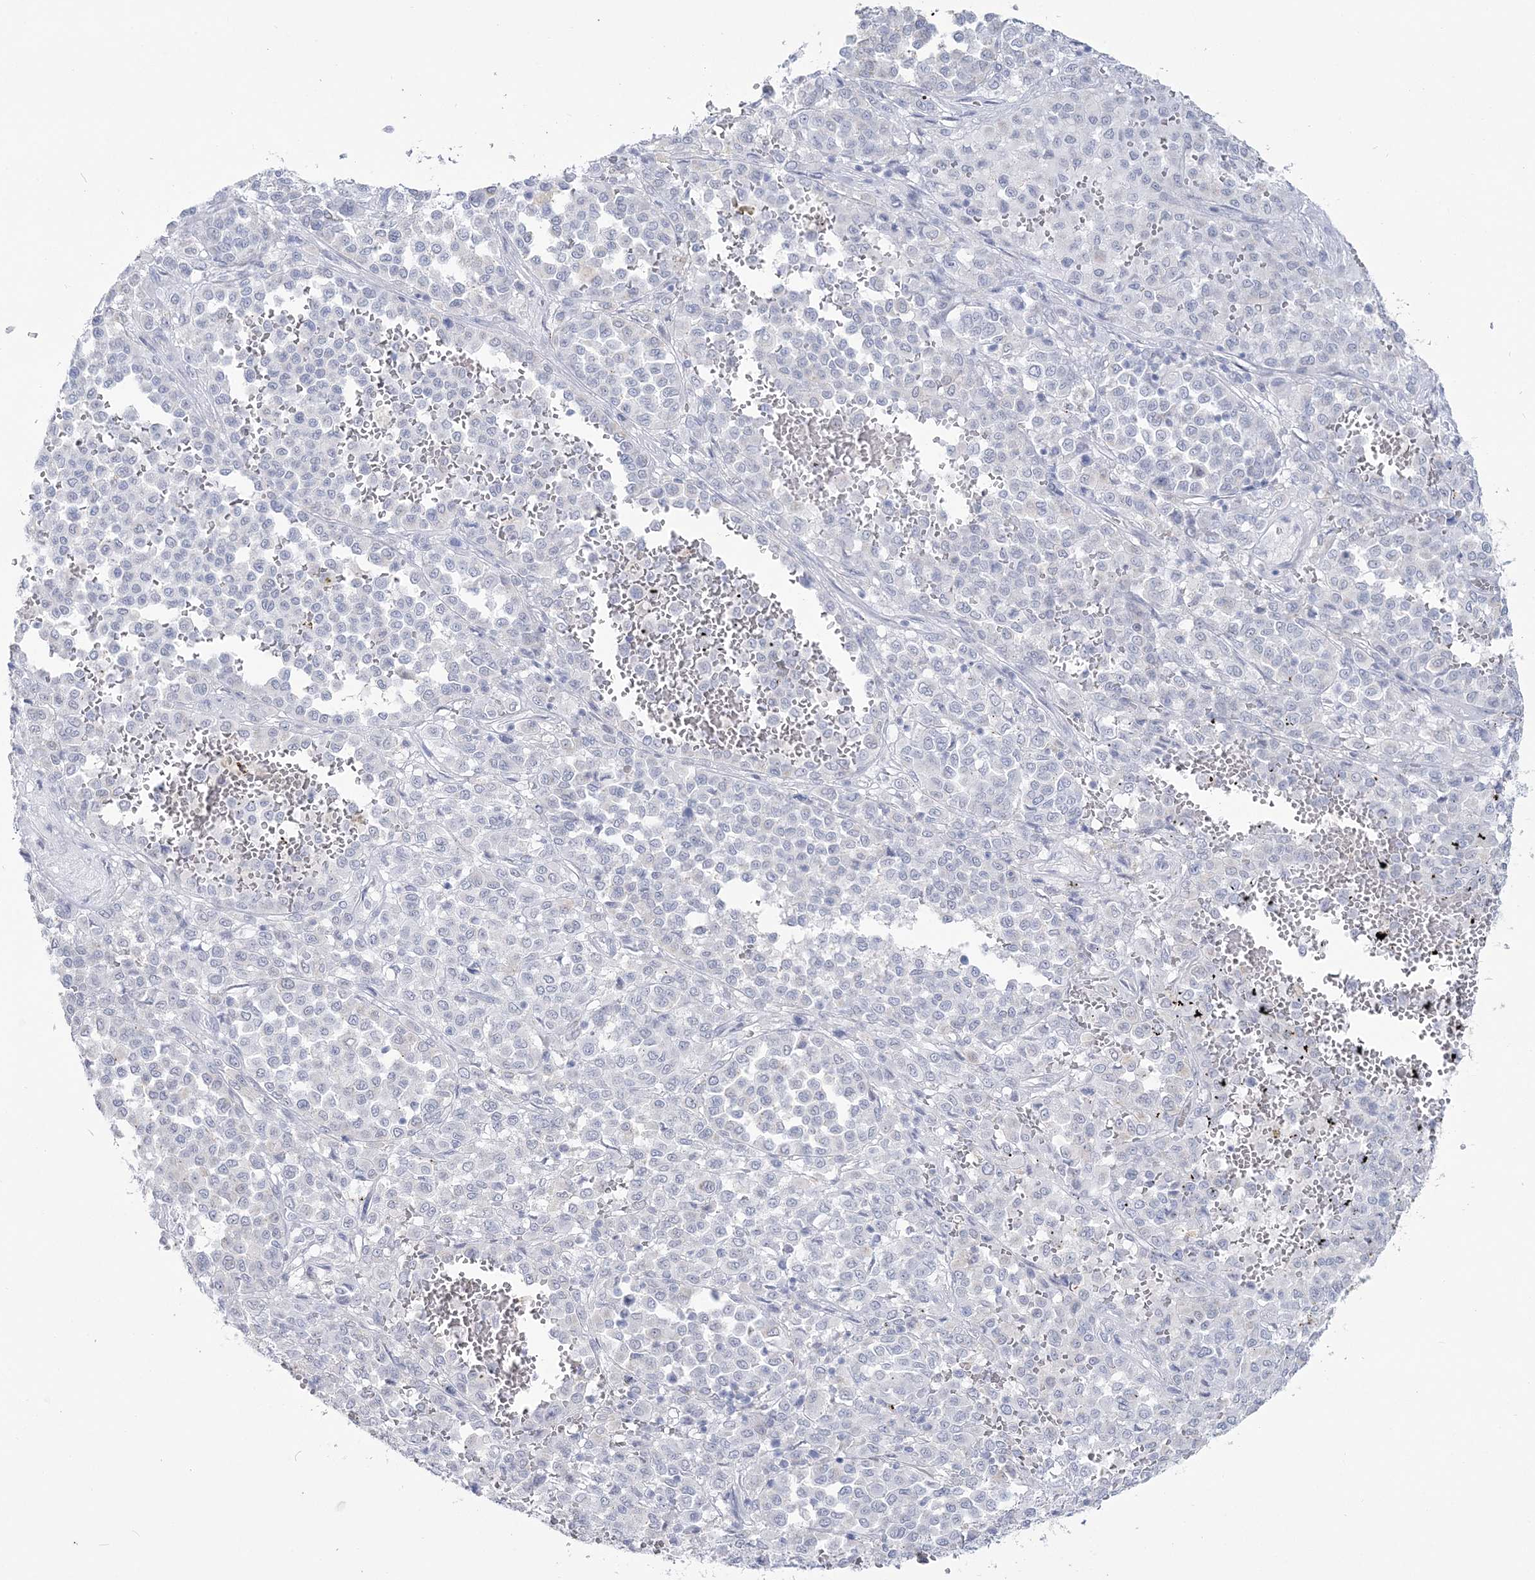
{"staining": {"intensity": "negative", "quantity": "none", "location": "none"}, "tissue": "melanoma", "cell_type": "Tumor cells", "image_type": "cancer", "snomed": [{"axis": "morphology", "description": "Malignant melanoma, Metastatic site"}, {"axis": "topography", "description": "Pancreas"}], "caption": "Image shows no significant protein staining in tumor cells of malignant melanoma (metastatic site).", "gene": "ZNF843", "patient": {"sex": "female", "age": 30}}